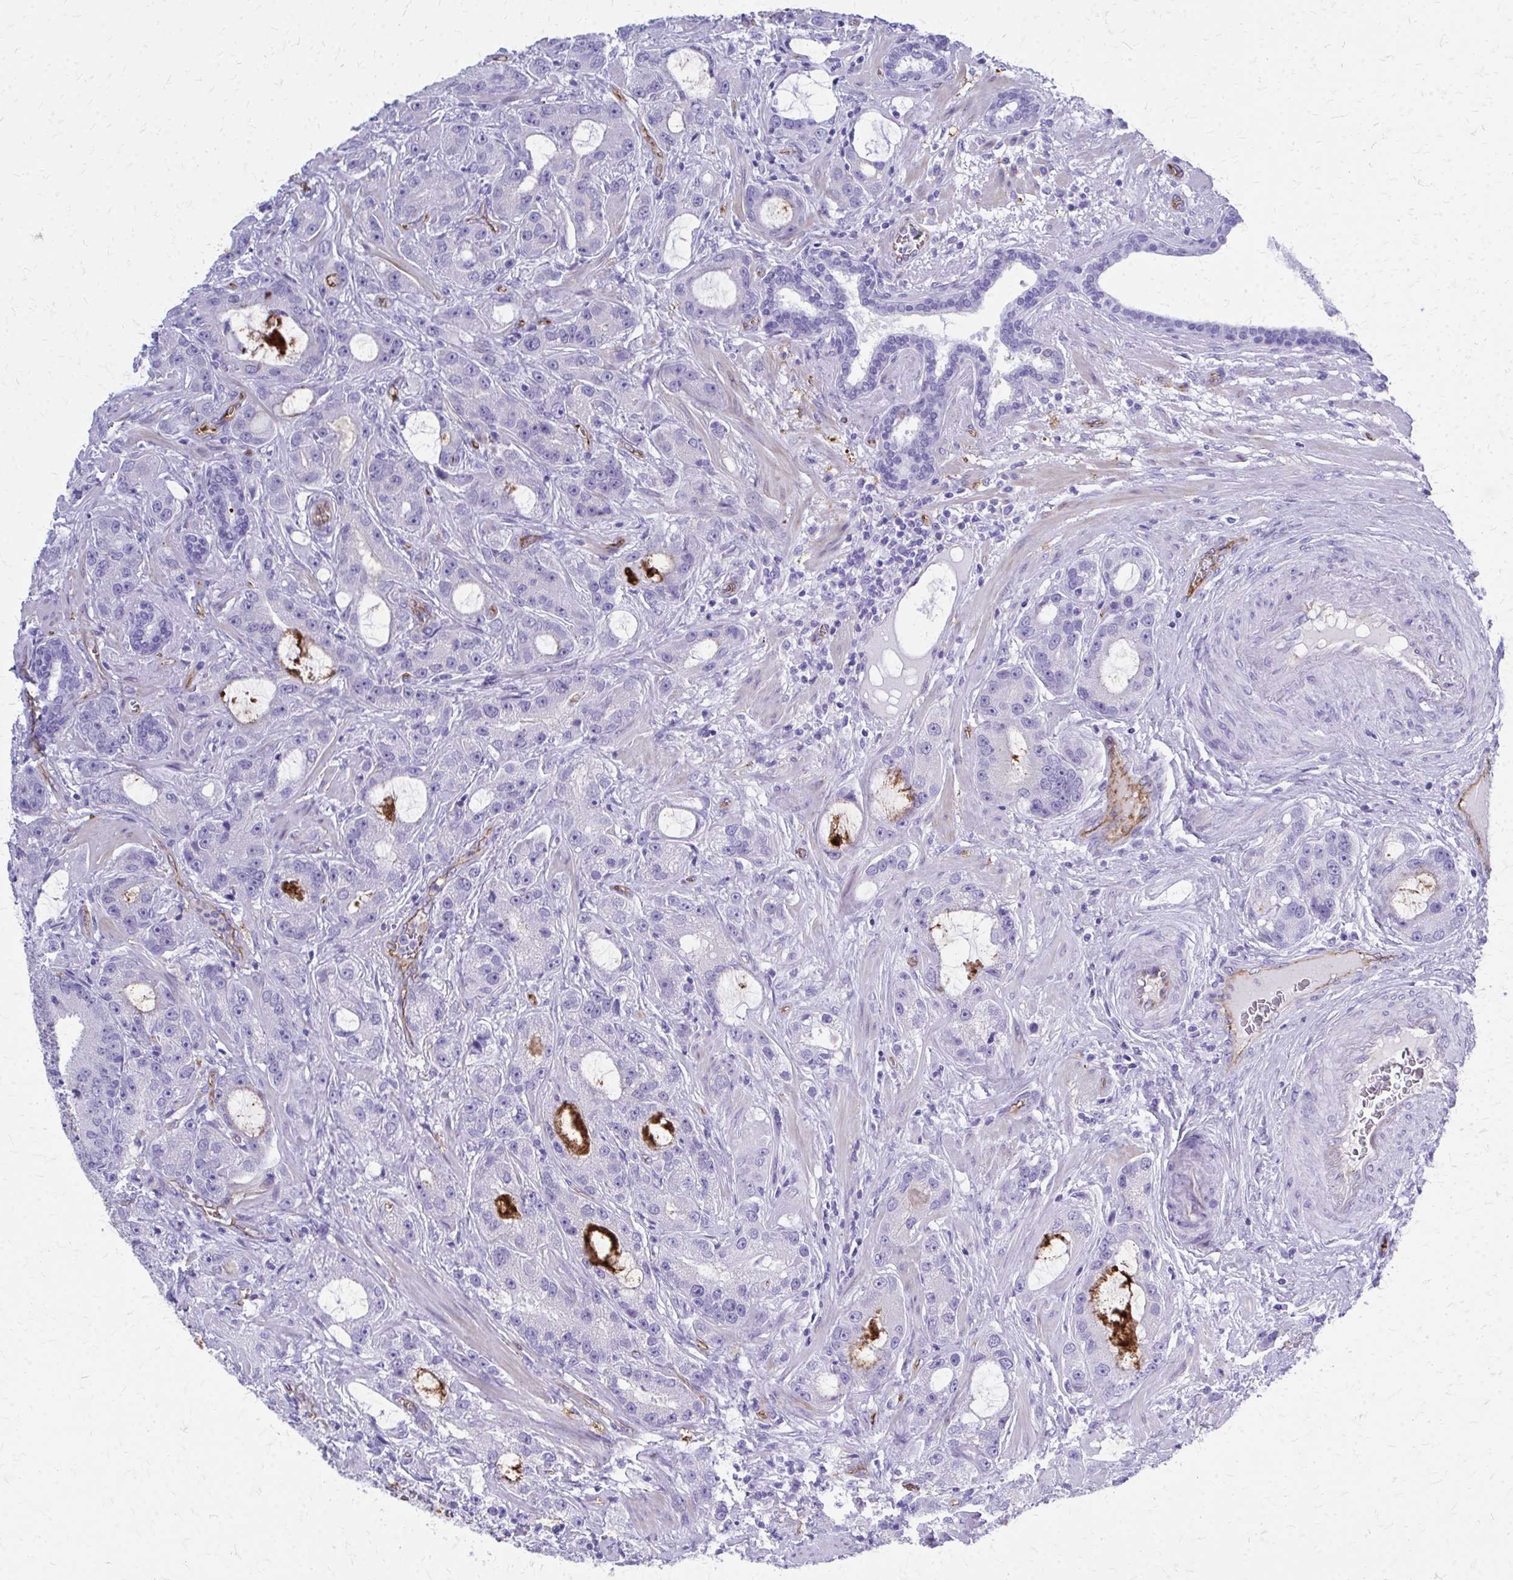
{"staining": {"intensity": "negative", "quantity": "none", "location": "none"}, "tissue": "prostate cancer", "cell_type": "Tumor cells", "image_type": "cancer", "snomed": [{"axis": "morphology", "description": "Adenocarcinoma, High grade"}, {"axis": "topography", "description": "Prostate"}], "caption": "High power microscopy image of an immunohistochemistry micrograph of prostate adenocarcinoma (high-grade), revealing no significant staining in tumor cells. Brightfield microscopy of immunohistochemistry stained with DAB (3,3'-diaminobenzidine) (brown) and hematoxylin (blue), captured at high magnification.", "gene": "TPSG1", "patient": {"sex": "male", "age": 65}}